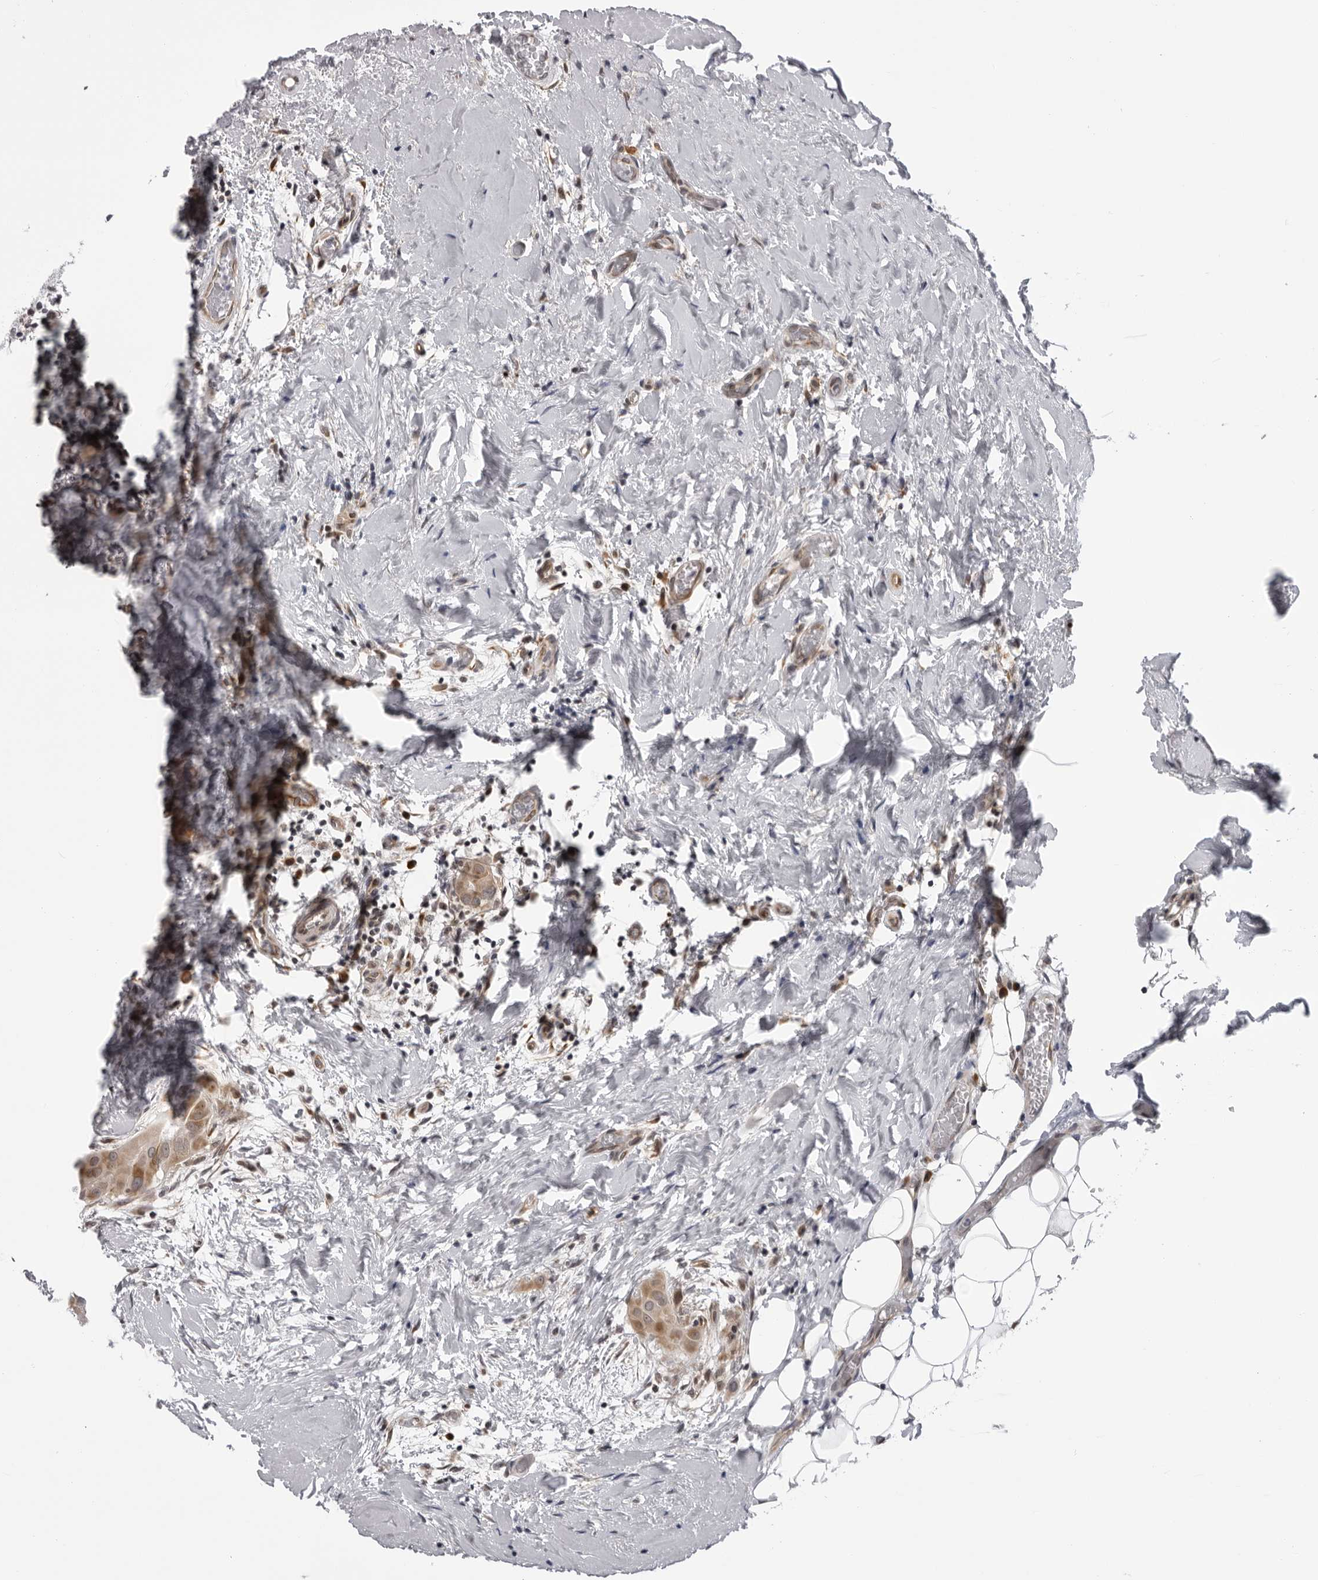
{"staining": {"intensity": "moderate", "quantity": ">75%", "location": "cytoplasmic/membranous"}, "tissue": "thyroid cancer", "cell_type": "Tumor cells", "image_type": "cancer", "snomed": [{"axis": "morphology", "description": "Papillary adenocarcinoma, NOS"}, {"axis": "topography", "description": "Thyroid gland"}], "caption": "Thyroid papillary adenocarcinoma tissue exhibits moderate cytoplasmic/membranous positivity in about >75% of tumor cells", "gene": "GCSAML", "patient": {"sex": "male", "age": 33}}